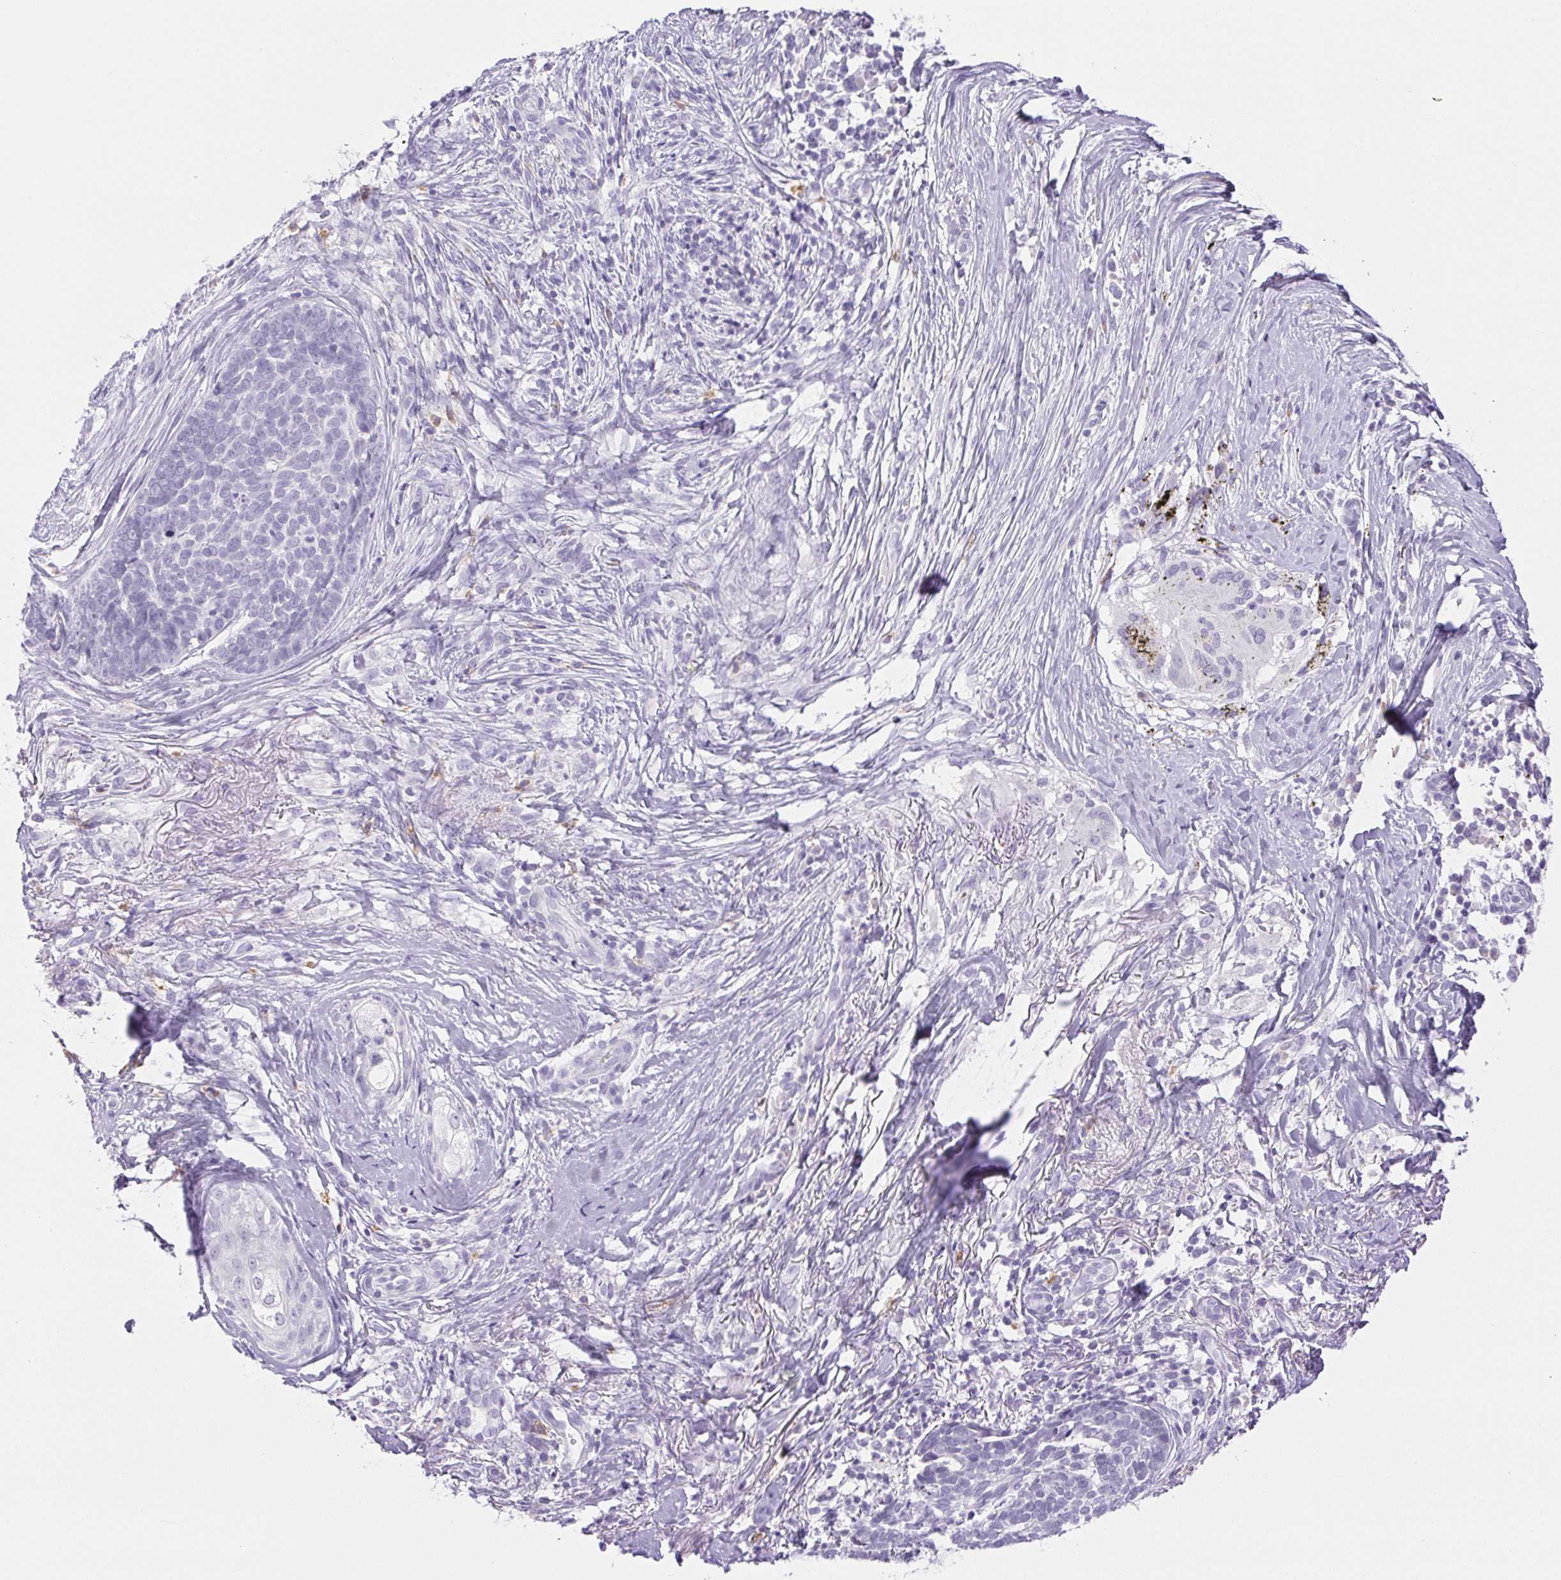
{"staining": {"intensity": "negative", "quantity": "none", "location": "none"}, "tissue": "skin cancer", "cell_type": "Tumor cells", "image_type": "cancer", "snomed": [{"axis": "morphology", "description": "Basal cell carcinoma"}, {"axis": "topography", "description": "Skin"}, {"axis": "topography", "description": "Skin of nose"}], "caption": "Tumor cells are negative for protein expression in human basal cell carcinoma (skin).", "gene": "PAPPA2", "patient": {"sex": "female", "age": 81}}